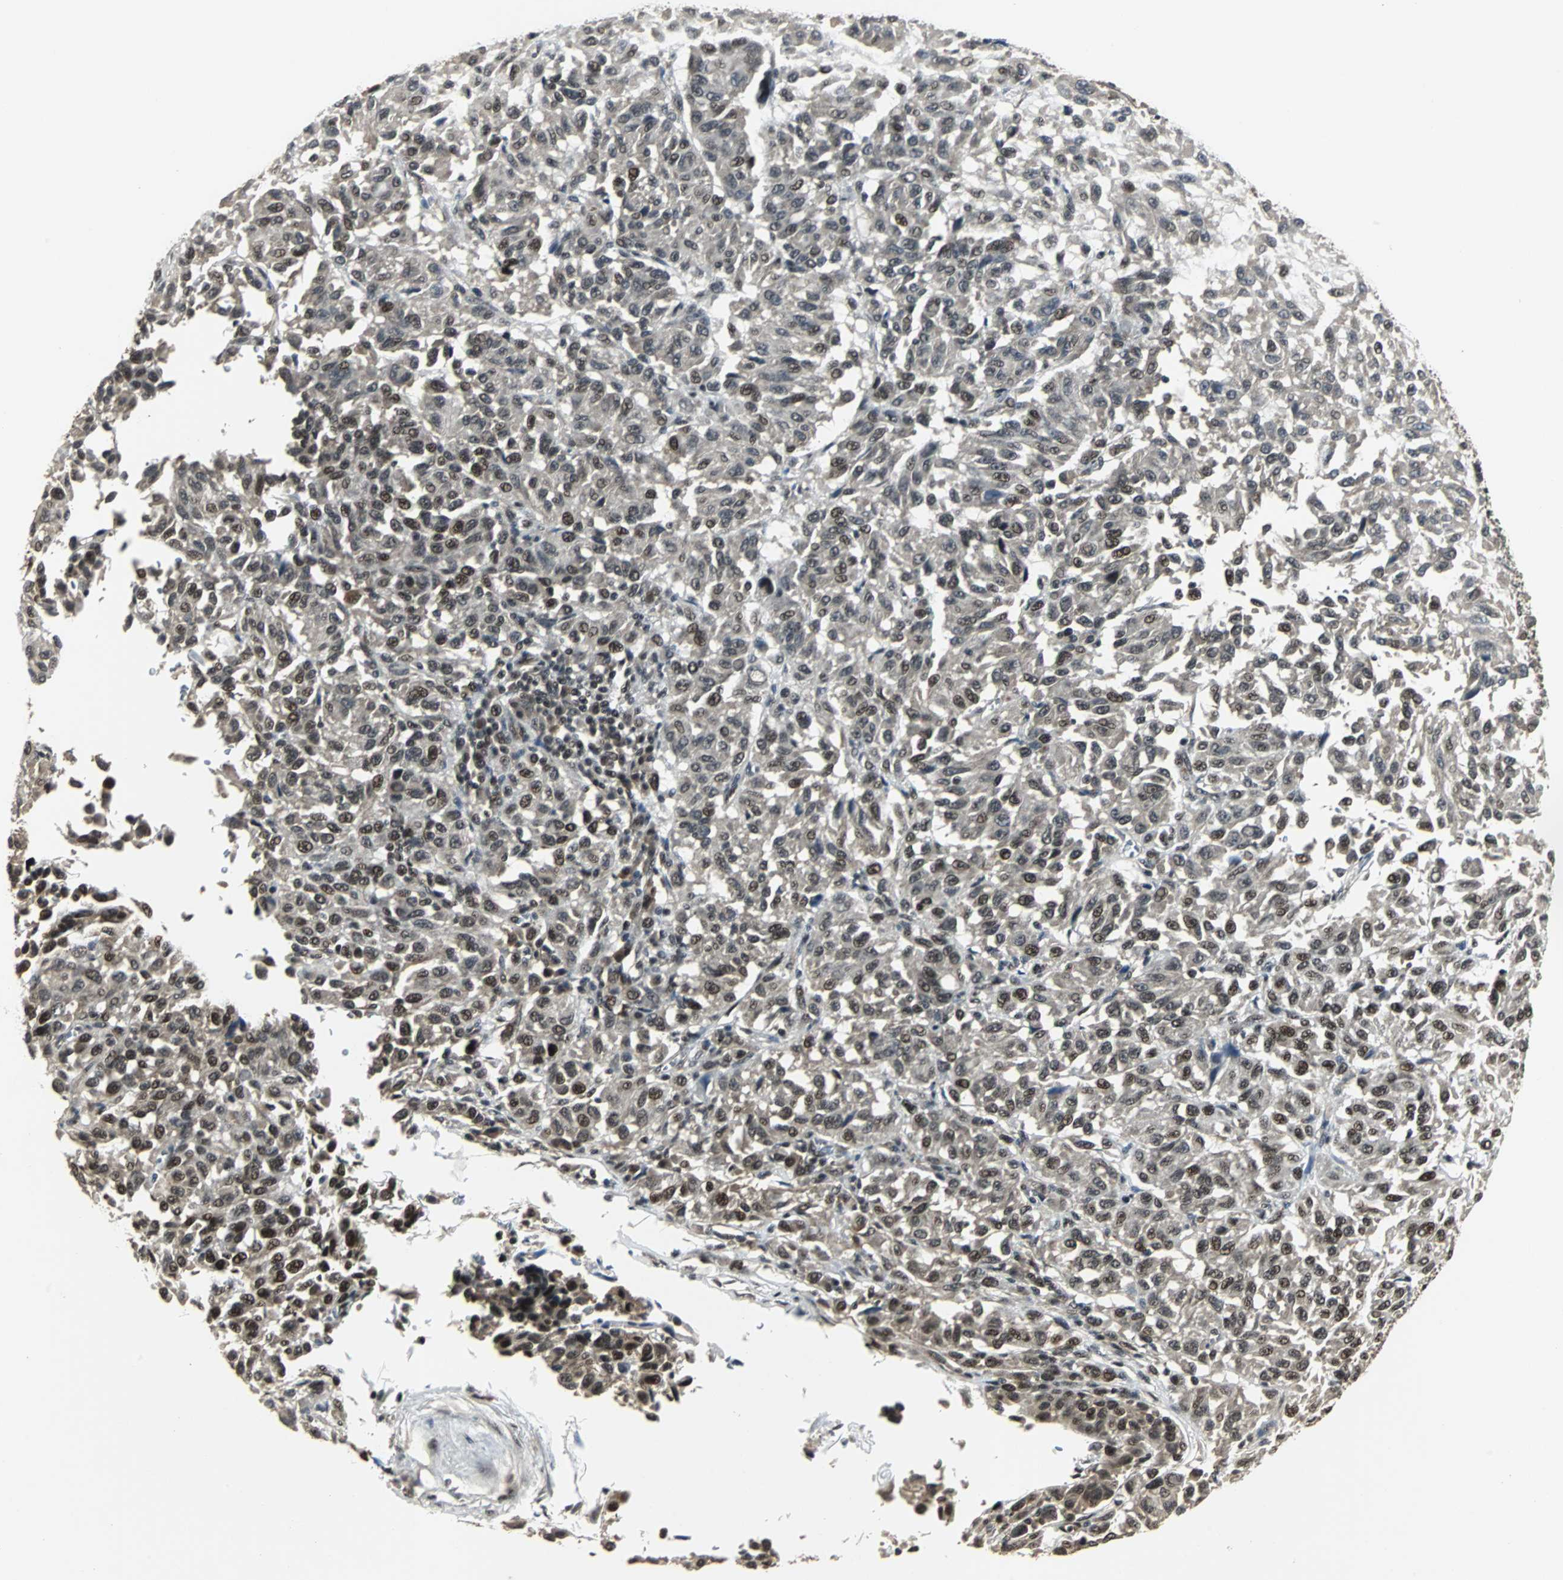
{"staining": {"intensity": "strong", "quantity": ">75%", "location": "nuclear"}, "tissue": "melanoma", "cell_type": "Tumor cells", "image_type": "cancer", "snomed": [{"axis": "morphology", "description": "Malignant melanoma, Metastatic site"}, {"axis": "topography", "description": "Lung"}], "caption": "Immunohistochemical staining of melanoma displays high levels of strong nuclear positivity in about >75% of tumor cells. The staining was performed using DAB (3,3'-diaminobenzidine), with brown indicating positive protein expression. Nuclei are stained blue with hematoxylin.", "gene": "MED4", "patient": {"sex": "male", "age": 64}}